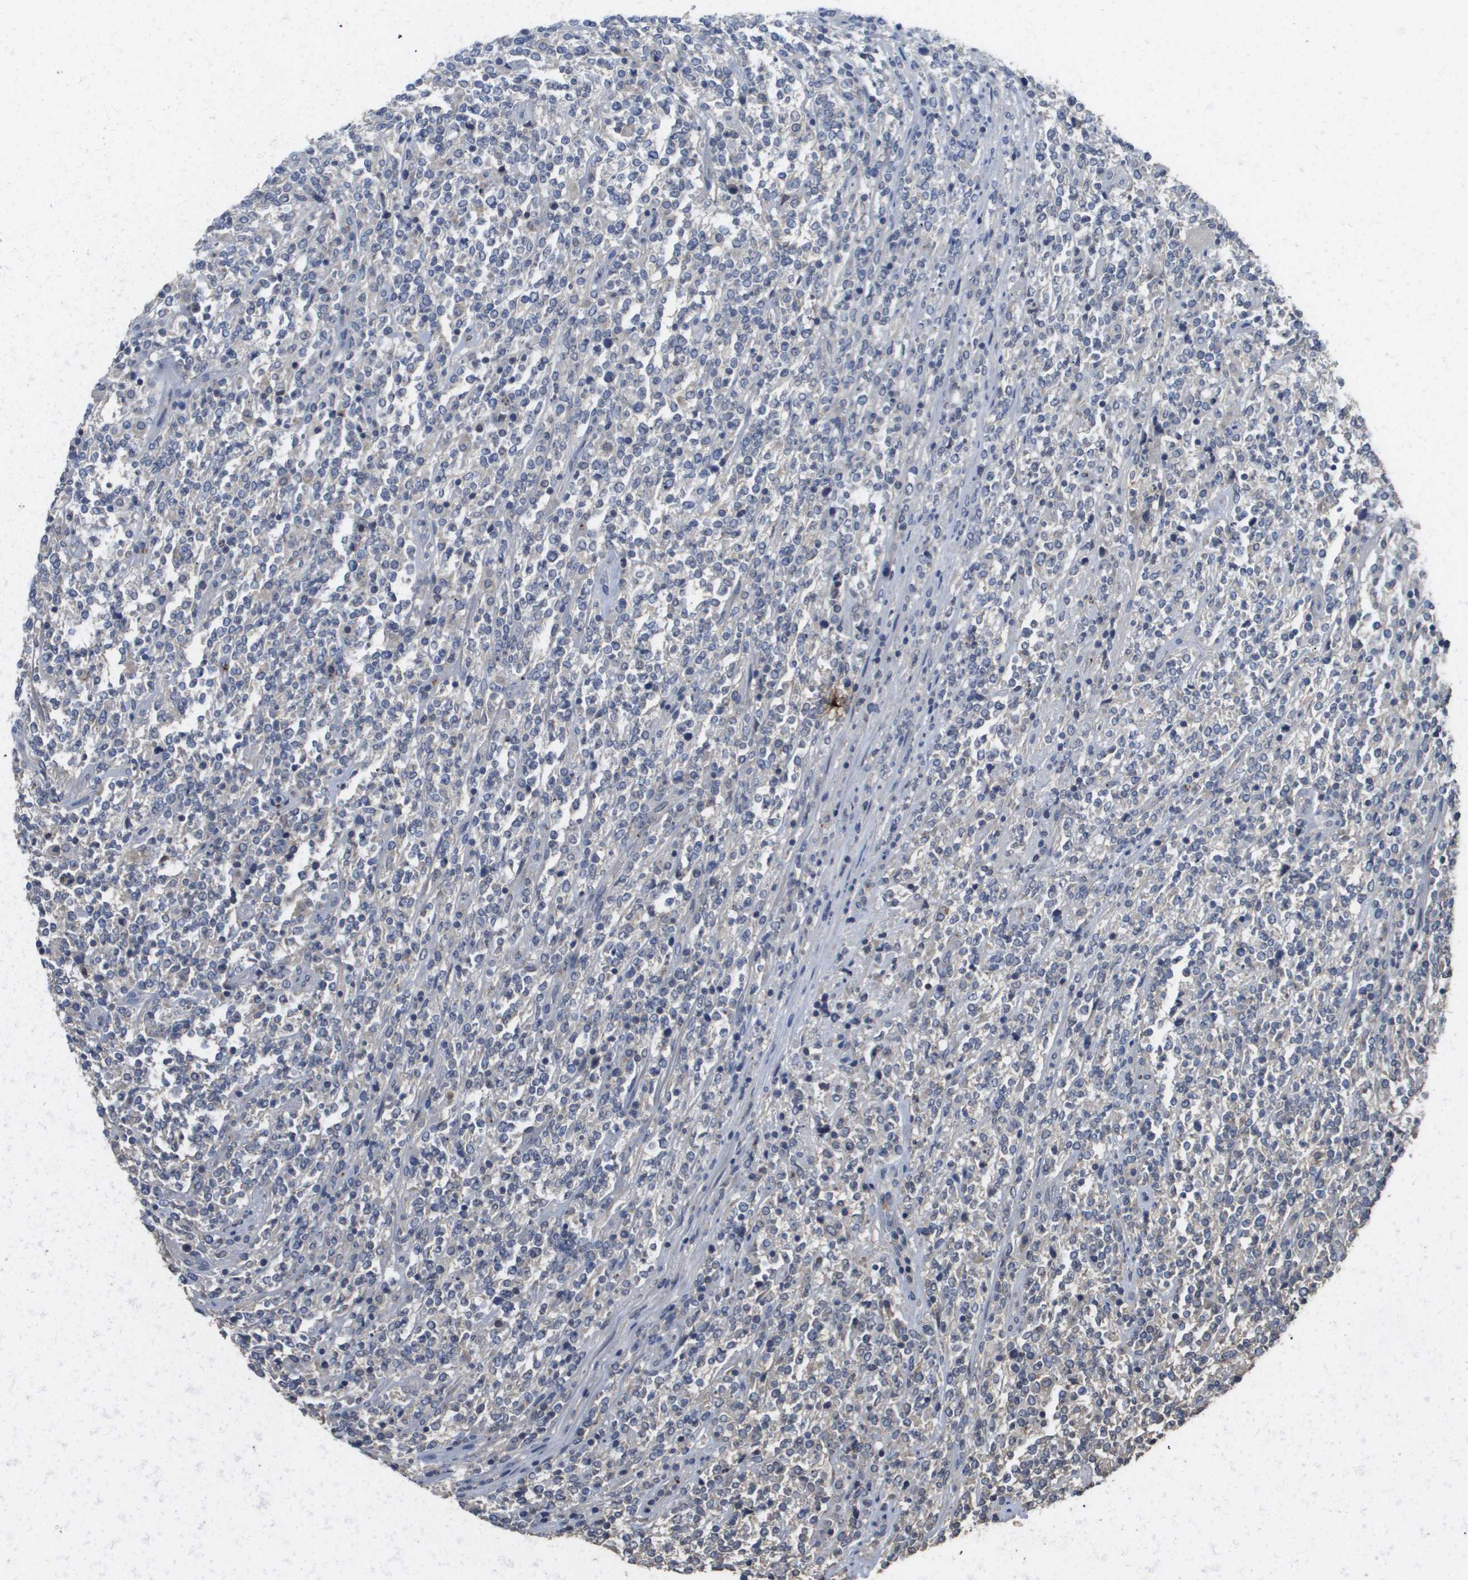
{"staining": {"intensity": "negative", "quantity": "none", "location": "none"}, "tissue": "lymphoma", "cell_type": "Tumor cells", "image_type": "cancer", "snomed": [{"axis": "morphology", "description": "Malignant lymphoma, non-Hodgkin's type, High grade"}, {"axis": "topography", "description": "Soft tissue"}], "caption": "IHC micrograph of high-grade malignant lymphoma, non-Hodgkin's type stained for a protein (brown), which reveals no staining in tumor cells. (DAB (3,3'-diaminobenzidine) immunohistochemistry visualized using brightfield microscopy, high magnification).", "gene": "RAB27B", "patient": {"sex": "male", "age": 18}}